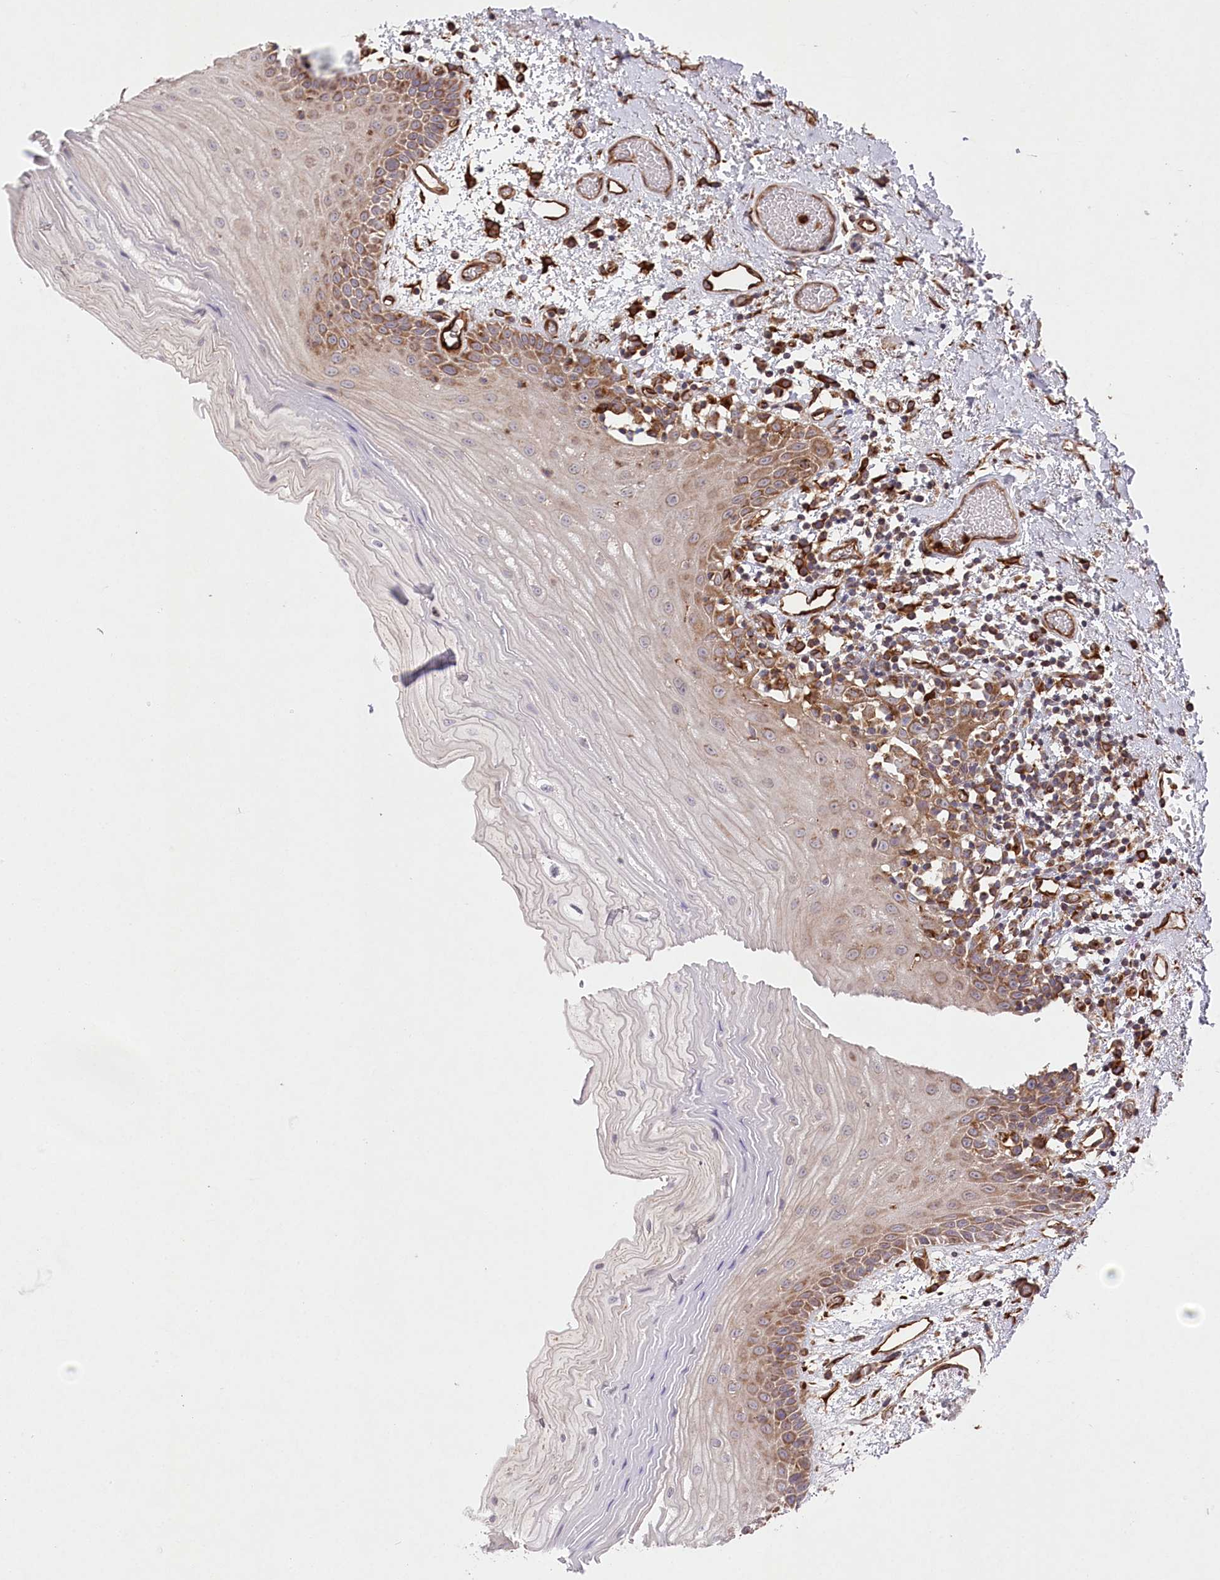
{"staining": {"intensity": "moderate", "quantity": "25%-75%", "location": "cytoplasmic/membranous"}, "tissue": "oral mucosa", "cell_type": "Squamous epithelial cells", "image_type": "normal", "snomed": [{"axis": "morphology", "description": "Normal tissue, NOS"}, {"axis": "topography", "description": "Oral tissue"}], "caption": "Oral mucosa stained with a brown dye exhibits moderate cytoplasmic/membranous positive expression in about 25%-75% of squamous epithelial cells.", "gene": "MTPAP", "patient": {"sex": "male", "age": 52}}